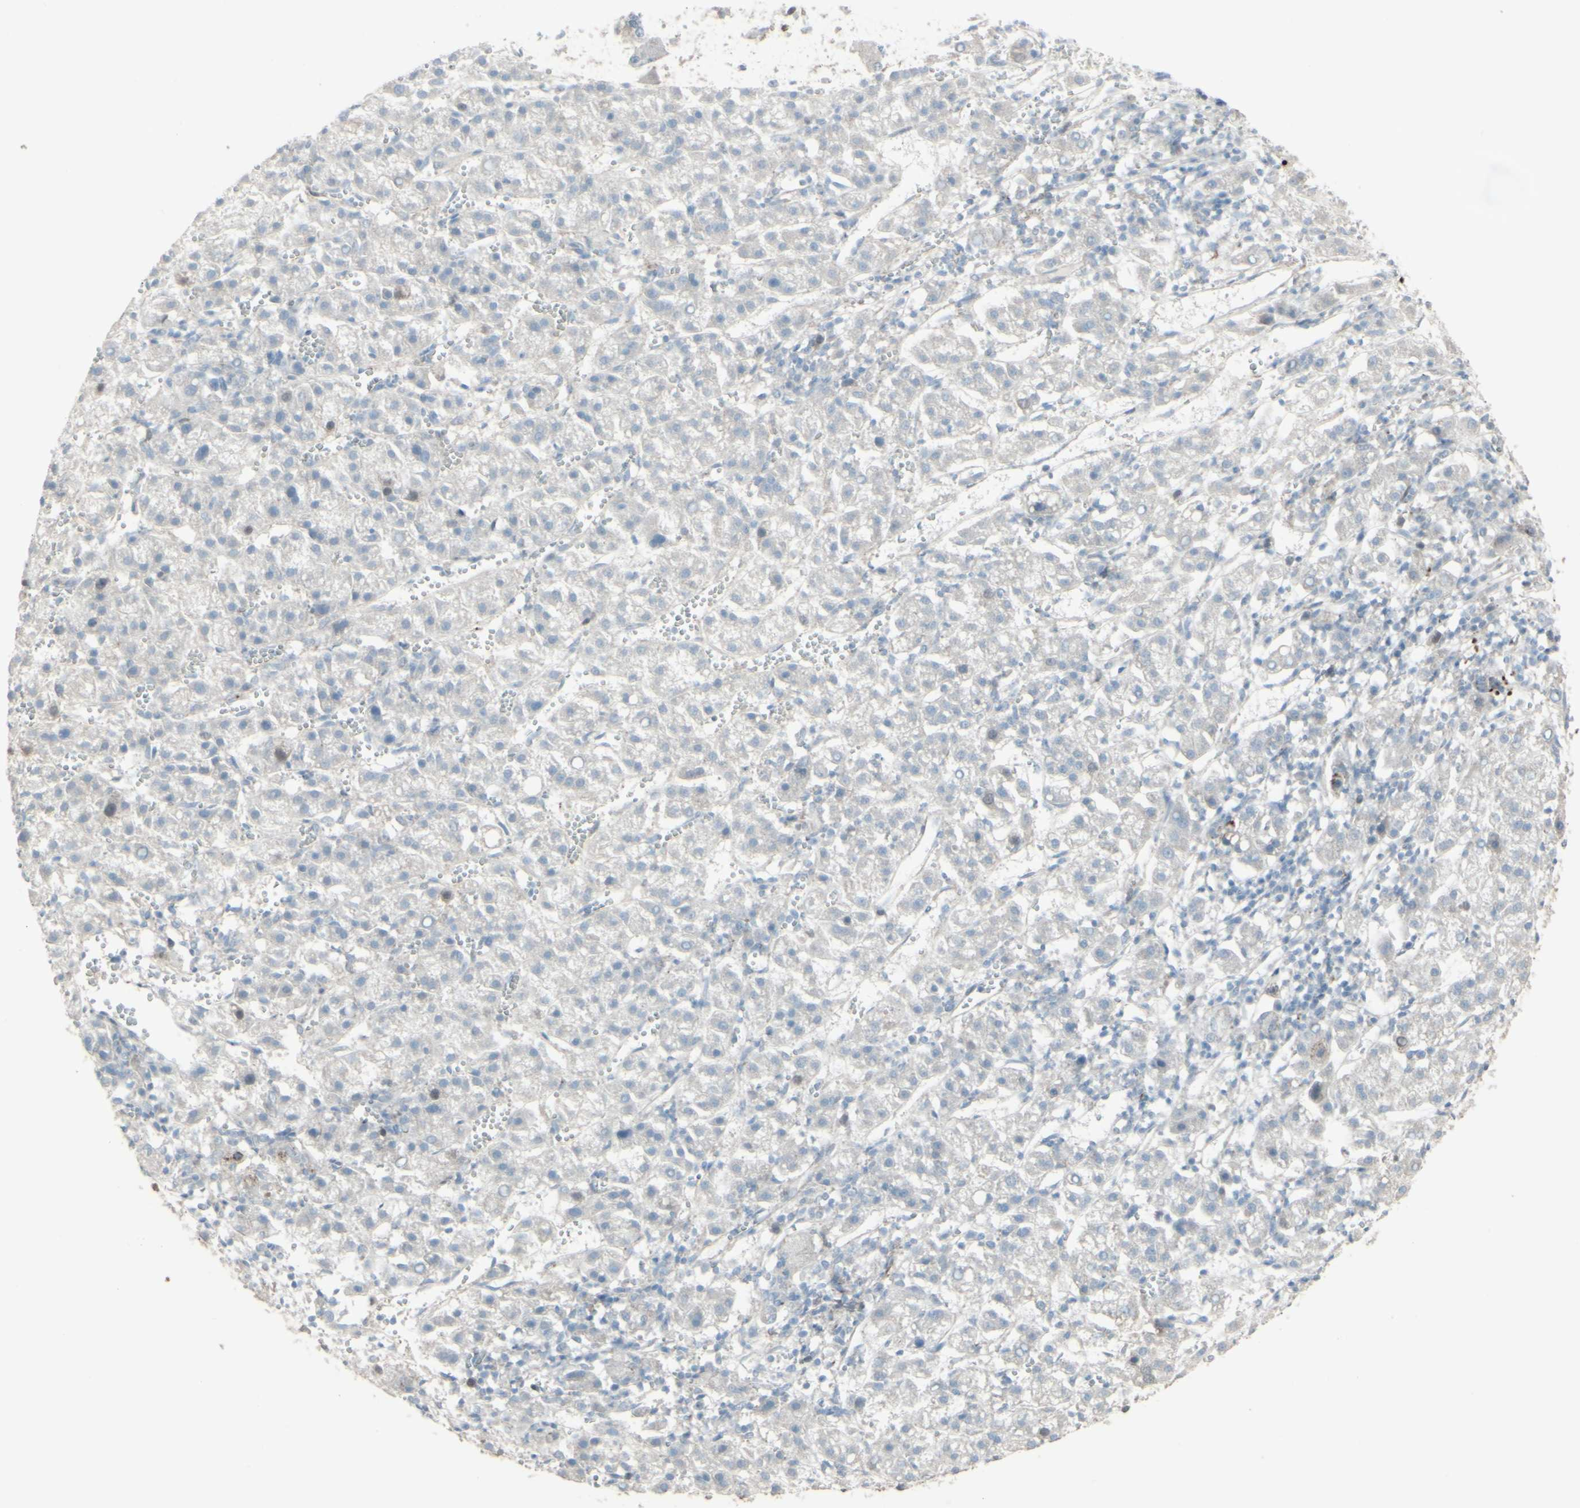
{"staining": {"intensity": "negative", "quantity": "none", "location": "none"}, "tissue": "liver cancer", "cell_type": "Tumor cells", "image_type": "cancer", "snomed": [{"axis": "morphology", "description": "Carcinoma, Hepatocellular, NOS"}, {"axis": "topography", "description": "Liver"}], "caption": "An immunohistochemistry photomicrograph of liver cancer is shown. There is no staining in tumor cells of liver cancer. (DAB (3,3'-diaminobenzidine) IHC visualized using brightfield microscopy, high magnification).", "gene": "GMNN", "patient": {"sex": "female", "age": 58}}